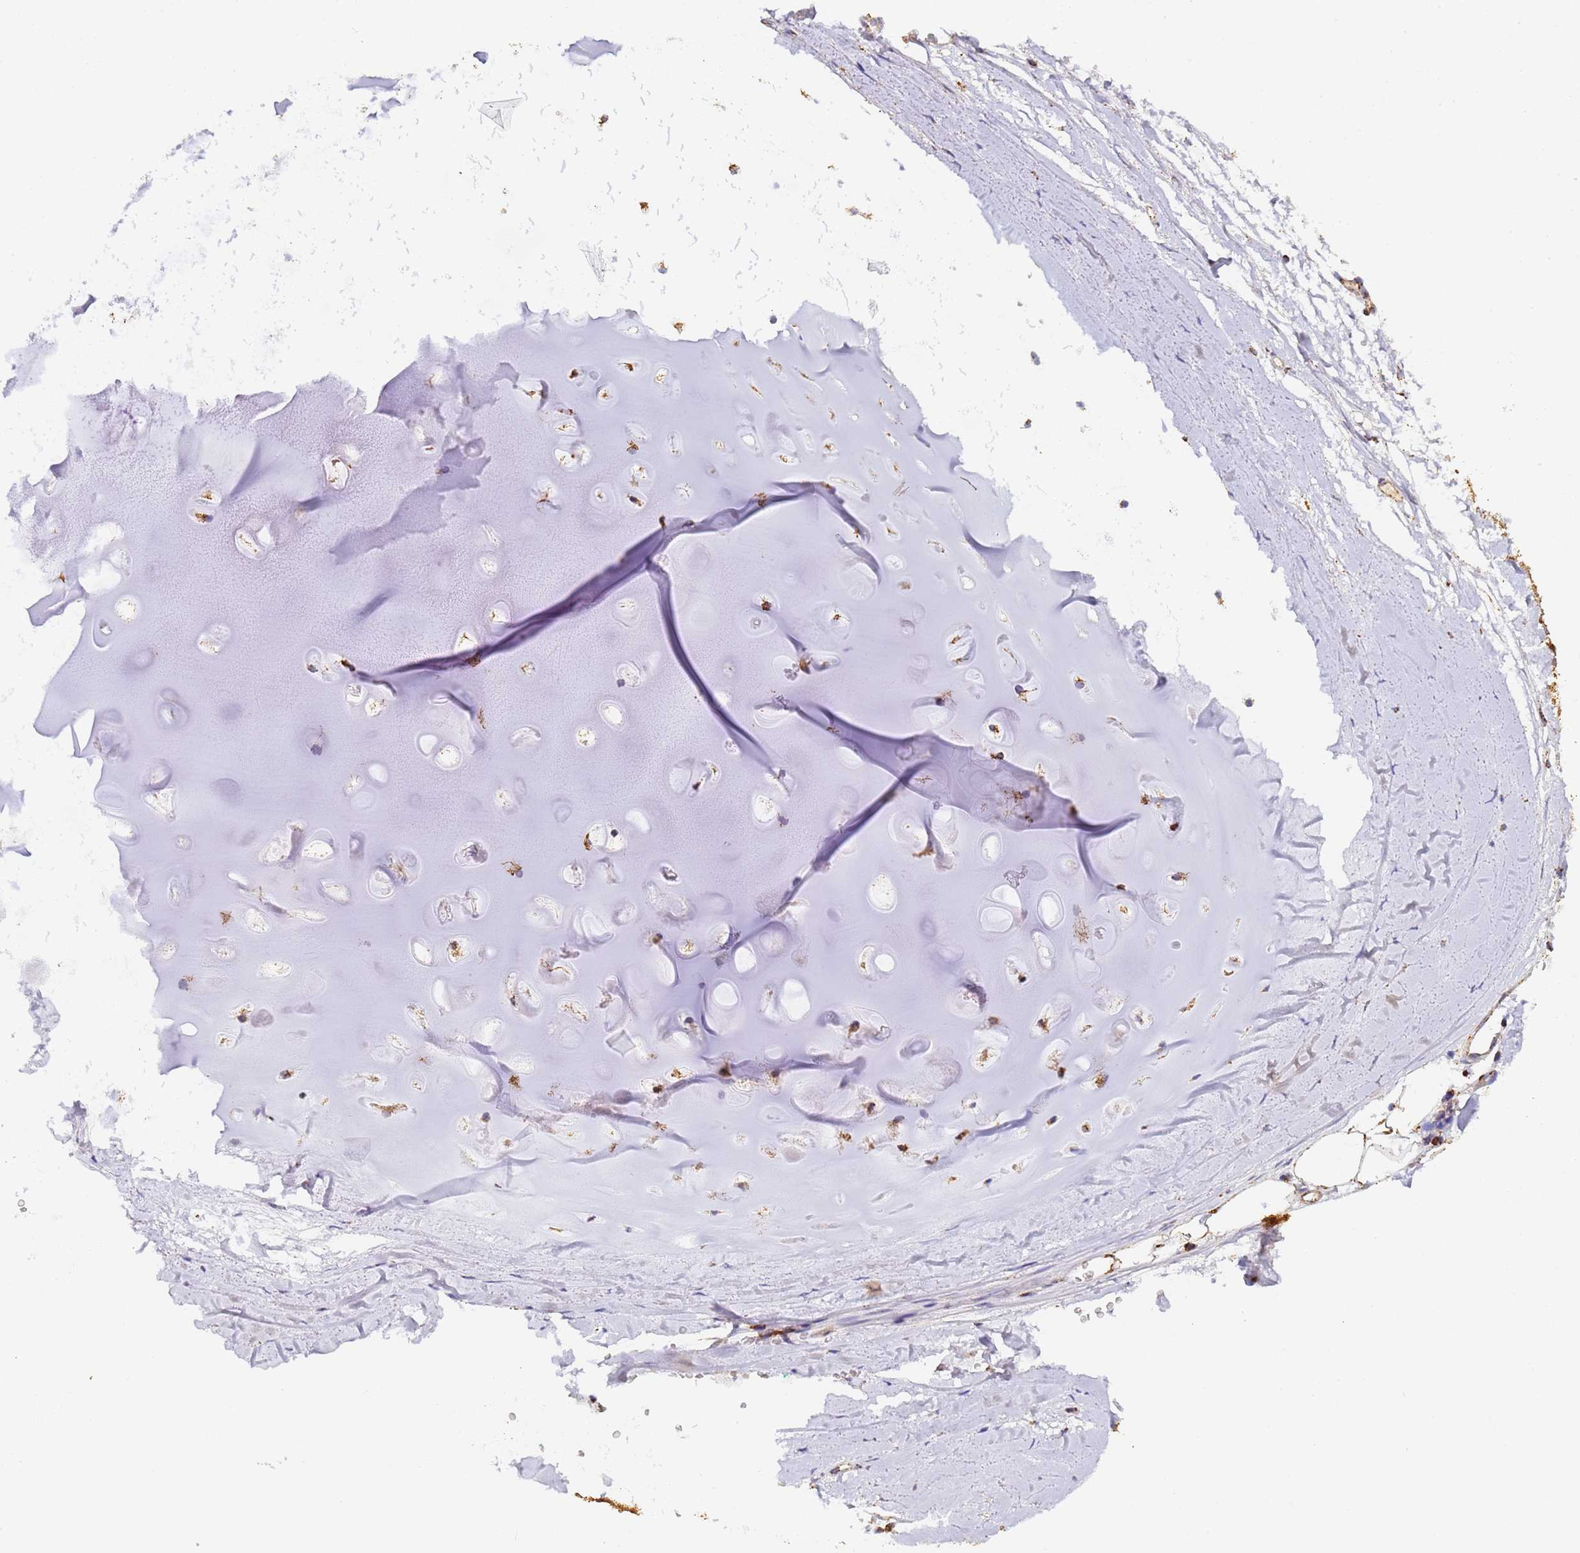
{"staining": {"intensity": "moderate", "quantity": "25%-75%", "location": "cytoplasmic/membranous"}, "tissue": "adipose tissue", "cell_type": "Adipocytes", "image_type": "normal", "snomed": [{"axis": "morphology", "description": "Normal tissue, NOS"}, {"axis": "topography", "description": "Lymph node"}, {"axis": "topography", "description": "Bronchus"}], "caption": "A histopathology image of human adipose tissue stained for a protein exhibits moderate cytoplasmic/membranous brown staining in adipocytes.", "gene": "FRG2B", "patient": {"sex": "male", "age": 63}}